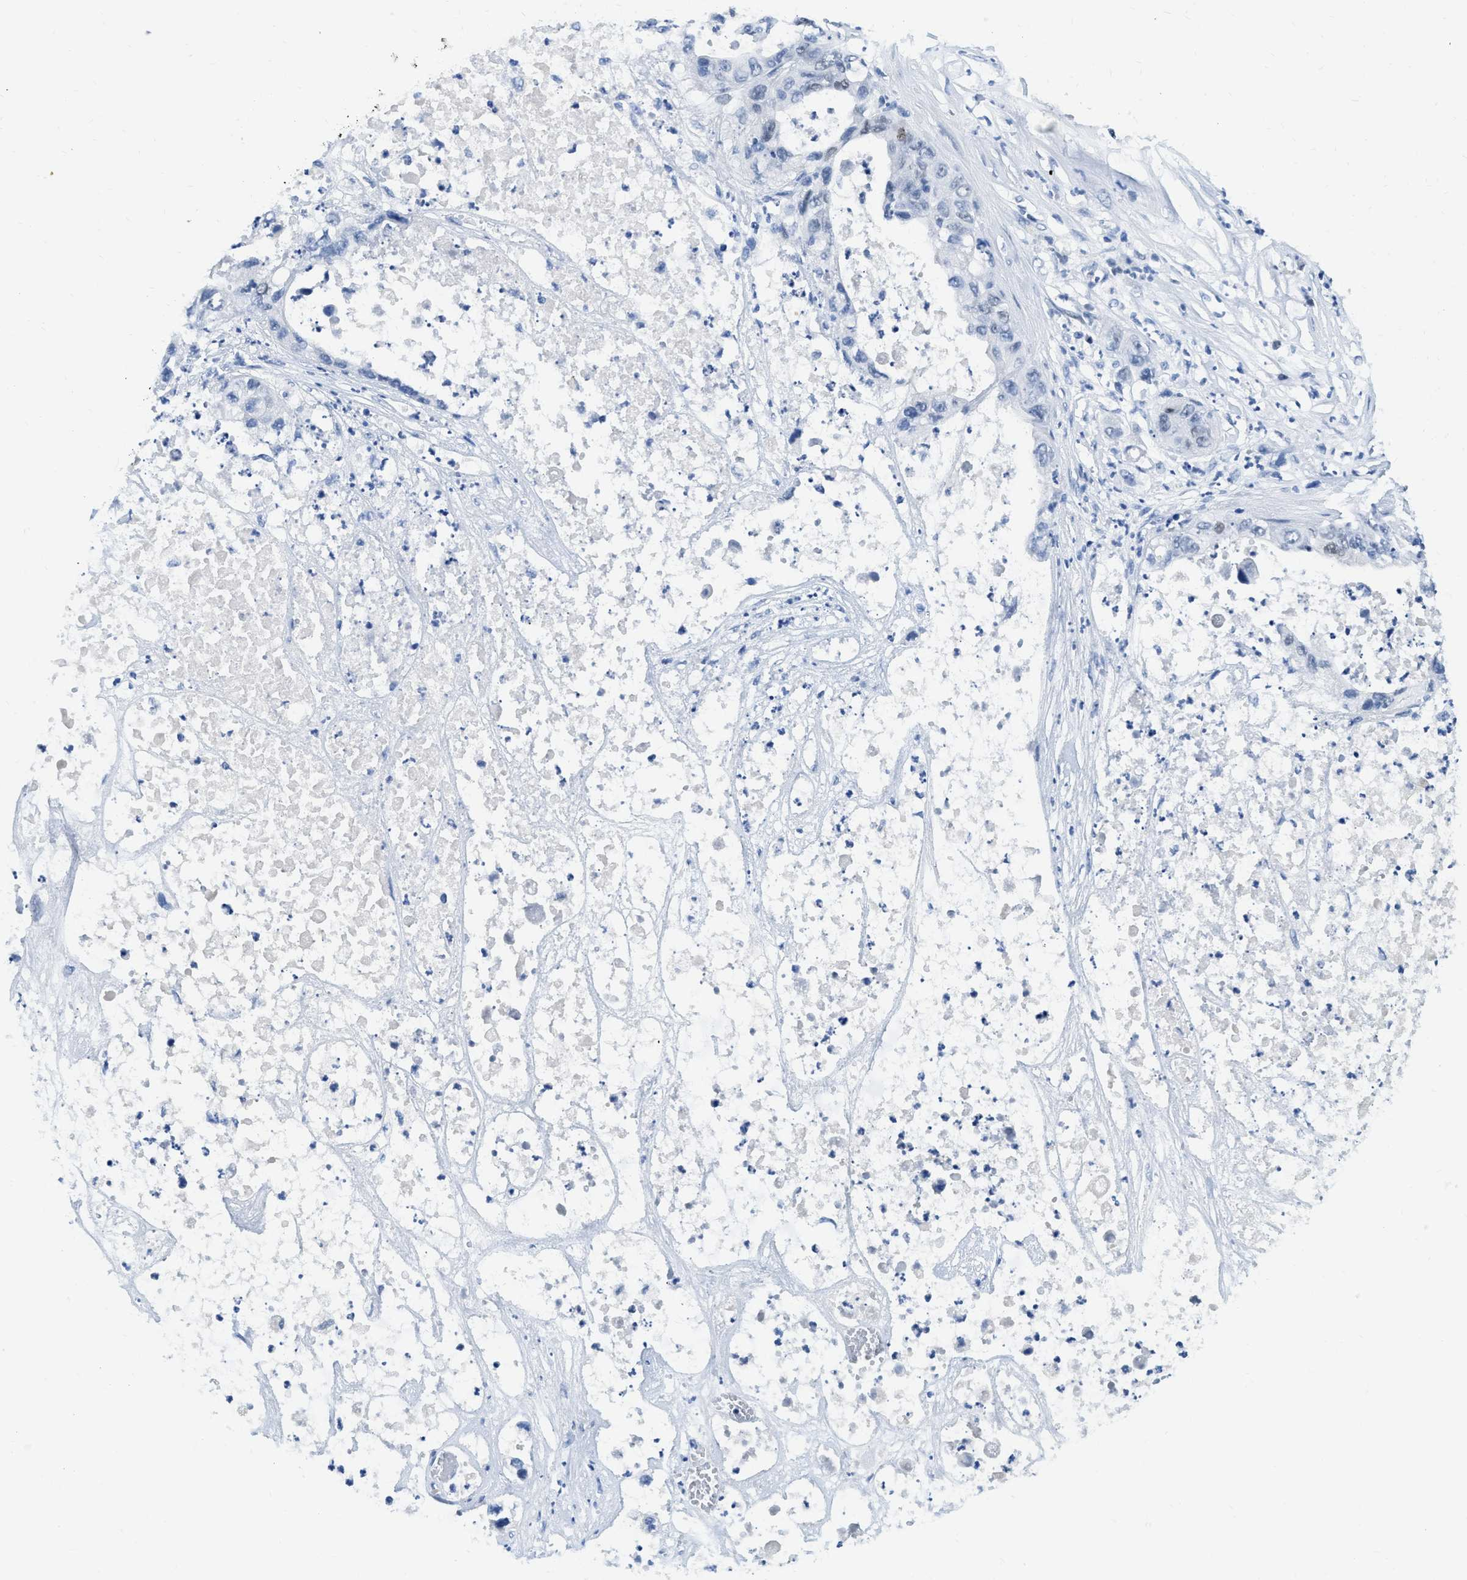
{"staining": {"intensity": "weak", "quantity": "<25%", "location": "nuclear"}, "tissue": "pancreatic cancer", "cell_type": "Tumor cells", "image_type": "cancer", "snomed": [{"axis": "morphology", "description": "Adenocarcinoma, NOS"}, {"axis": "topography", "description": "Pancreas"}], "caption": "High power microscopy micrograph of an IHC micrograph of pancreatic adenocarcinoma, revealing no significant staining in tumor cells.", "gene": "TCF7", "patient": {"sex": "female", "age": 78}}